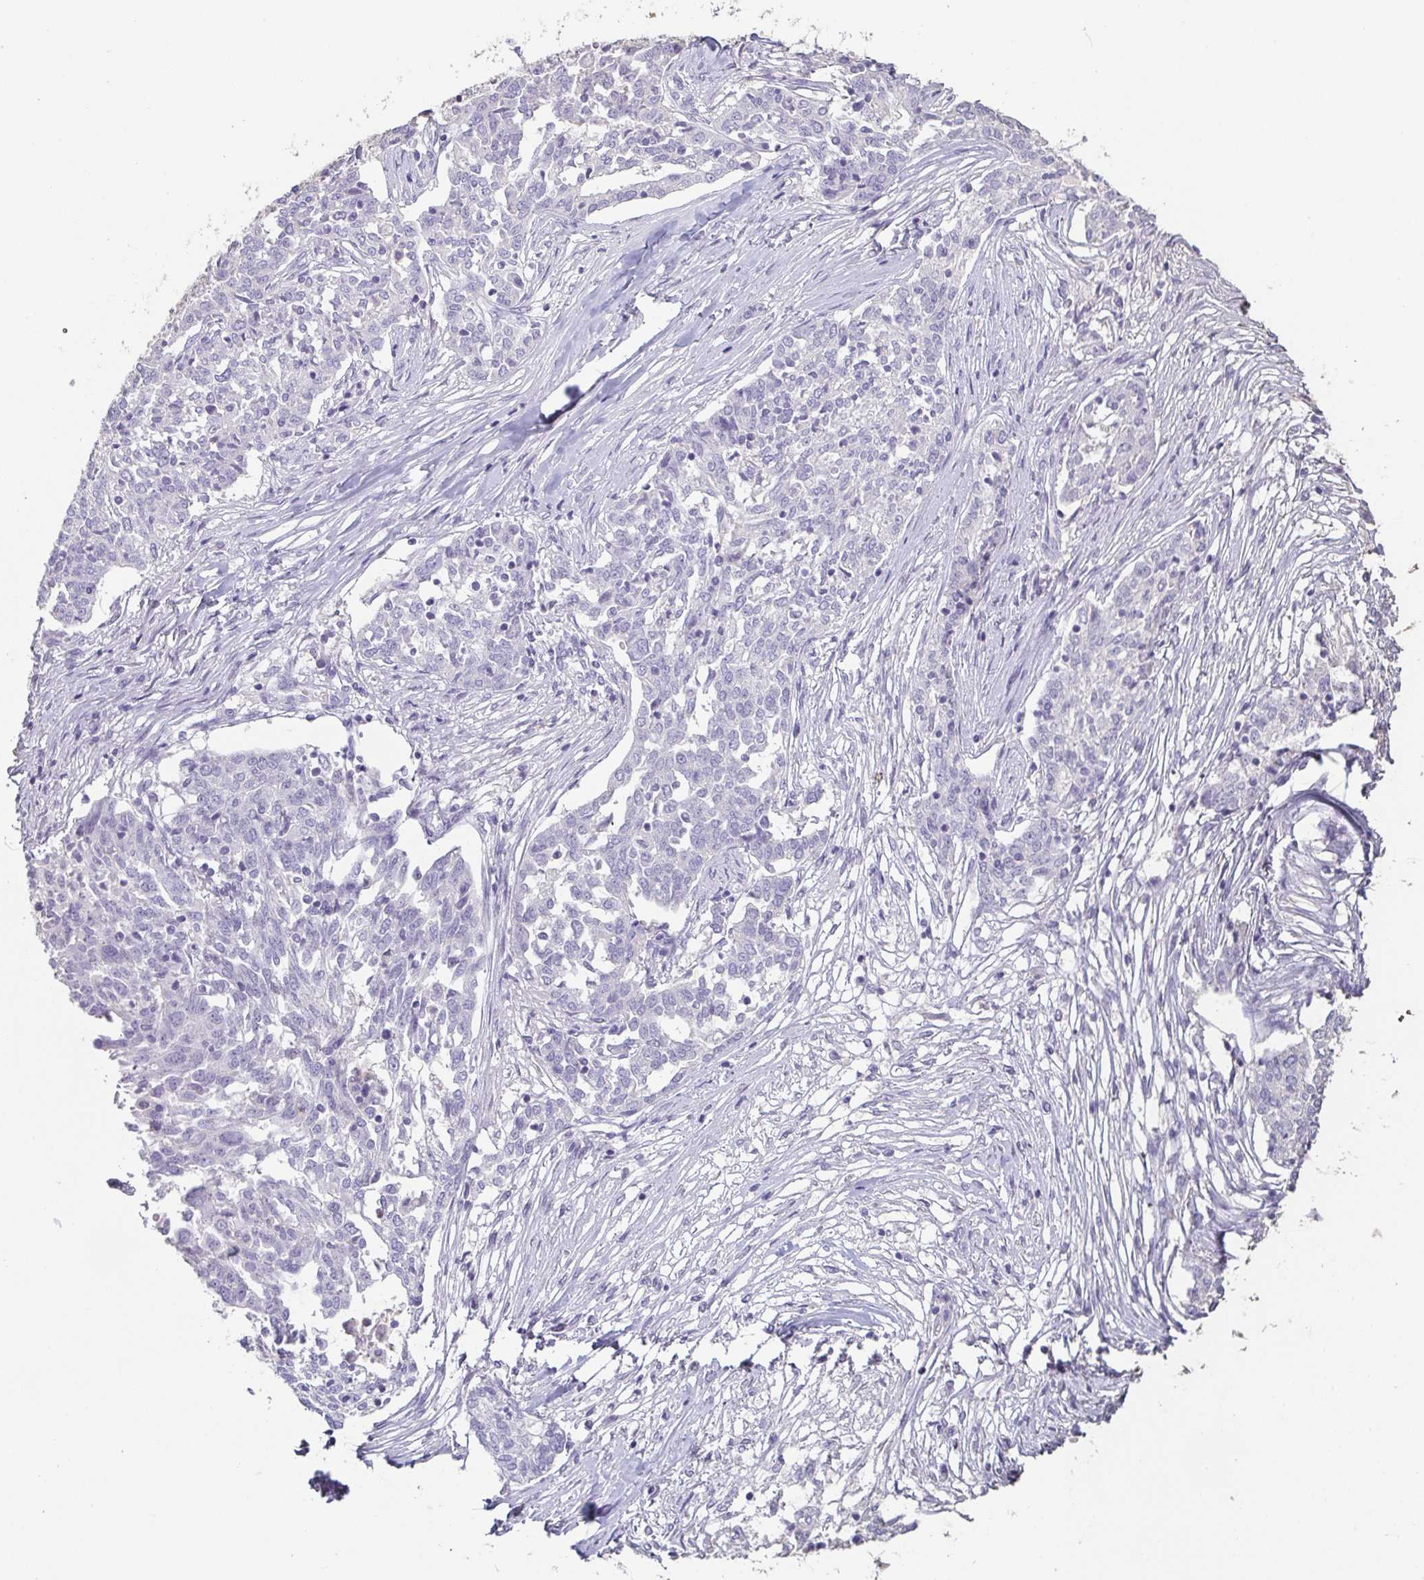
{"staining": {"intensity": "negative", "quantity": "none", "location": "none"}, "tissue": "ovarian cancer", "cell_type": "Tumor cells", "image_type": "cancer", "snomed": [{"axis": "morphology", "description": "Cystadenocarcinoma, serous, NOS"}, {"axis": "topography", "description": "Ovary"}], "caption": "Immunohistochemistry image of neoplastic tissue: serous cystadenocarcinoma (ovarian) stained with DAB exhibits no significant protein expression in tumor cells.", "gene": "BPIFA2", "patient": {"sex": "female", "age": 67}}